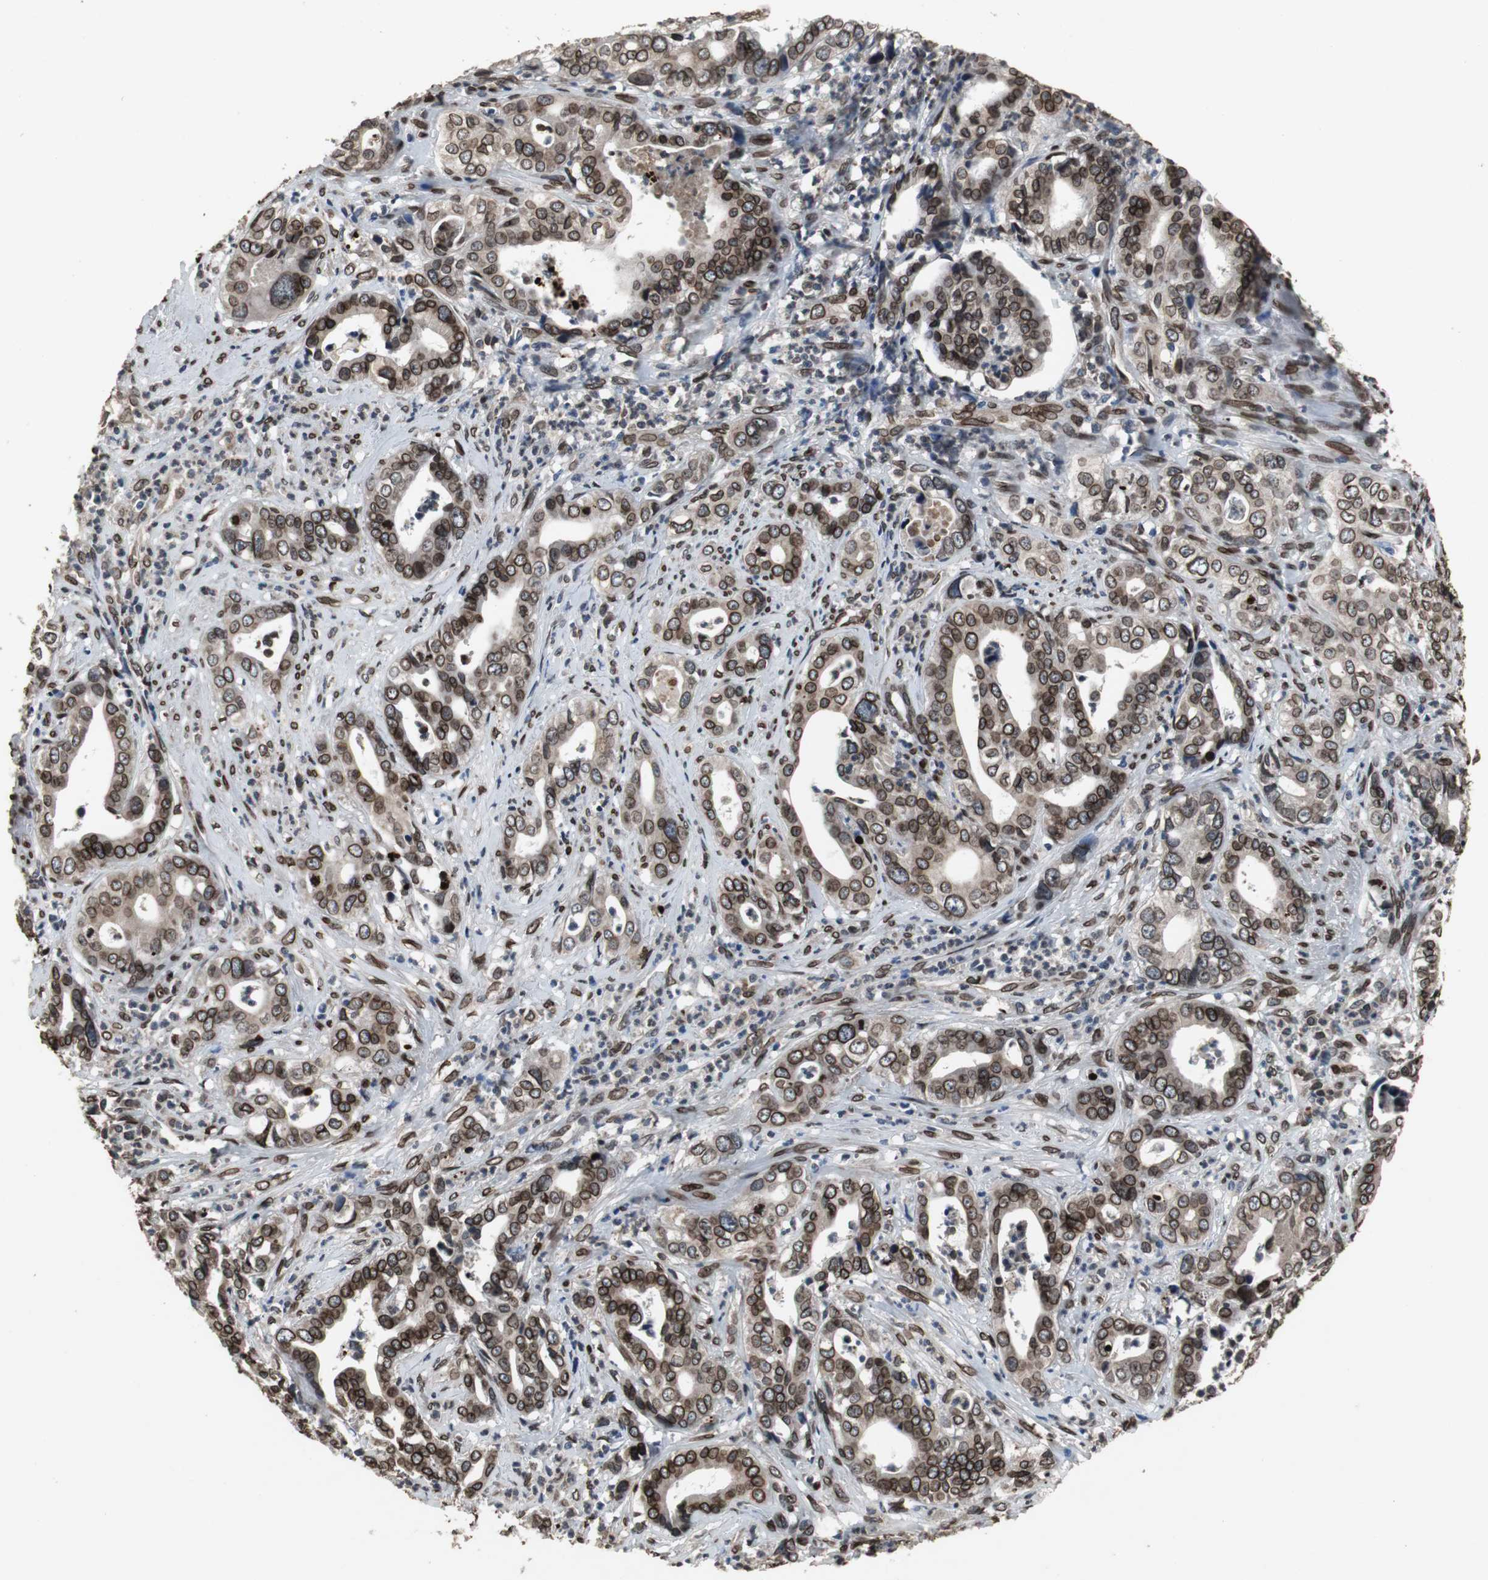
{"staining": {"intensity": "strong", "quantity": ">75%", "location": "cytoplasmic/membranous,nuclear"}, "tissue": "liver cancer", "cell_type": "Tumor cells", "image_type": "cancer", "snomed": [{"axis": "morphology", "description": "Cholangiocarcinoma"}, {"axis": "topography", "description": "Liver"}], "caption": "Cholangiocarcinoma (liver) stained with DAB (3,3'-diaminobenzidine) IHC shows high levels of strong cytoplasmic/membranous and nuclear staining in approximately >75% of tumor cells. Immunohistochemistry (ihc) stains the protein of interest in brown and the nuclei are stained blue.", "gene": "LMNA", "patient": {"sex": "female", "age": 61}}